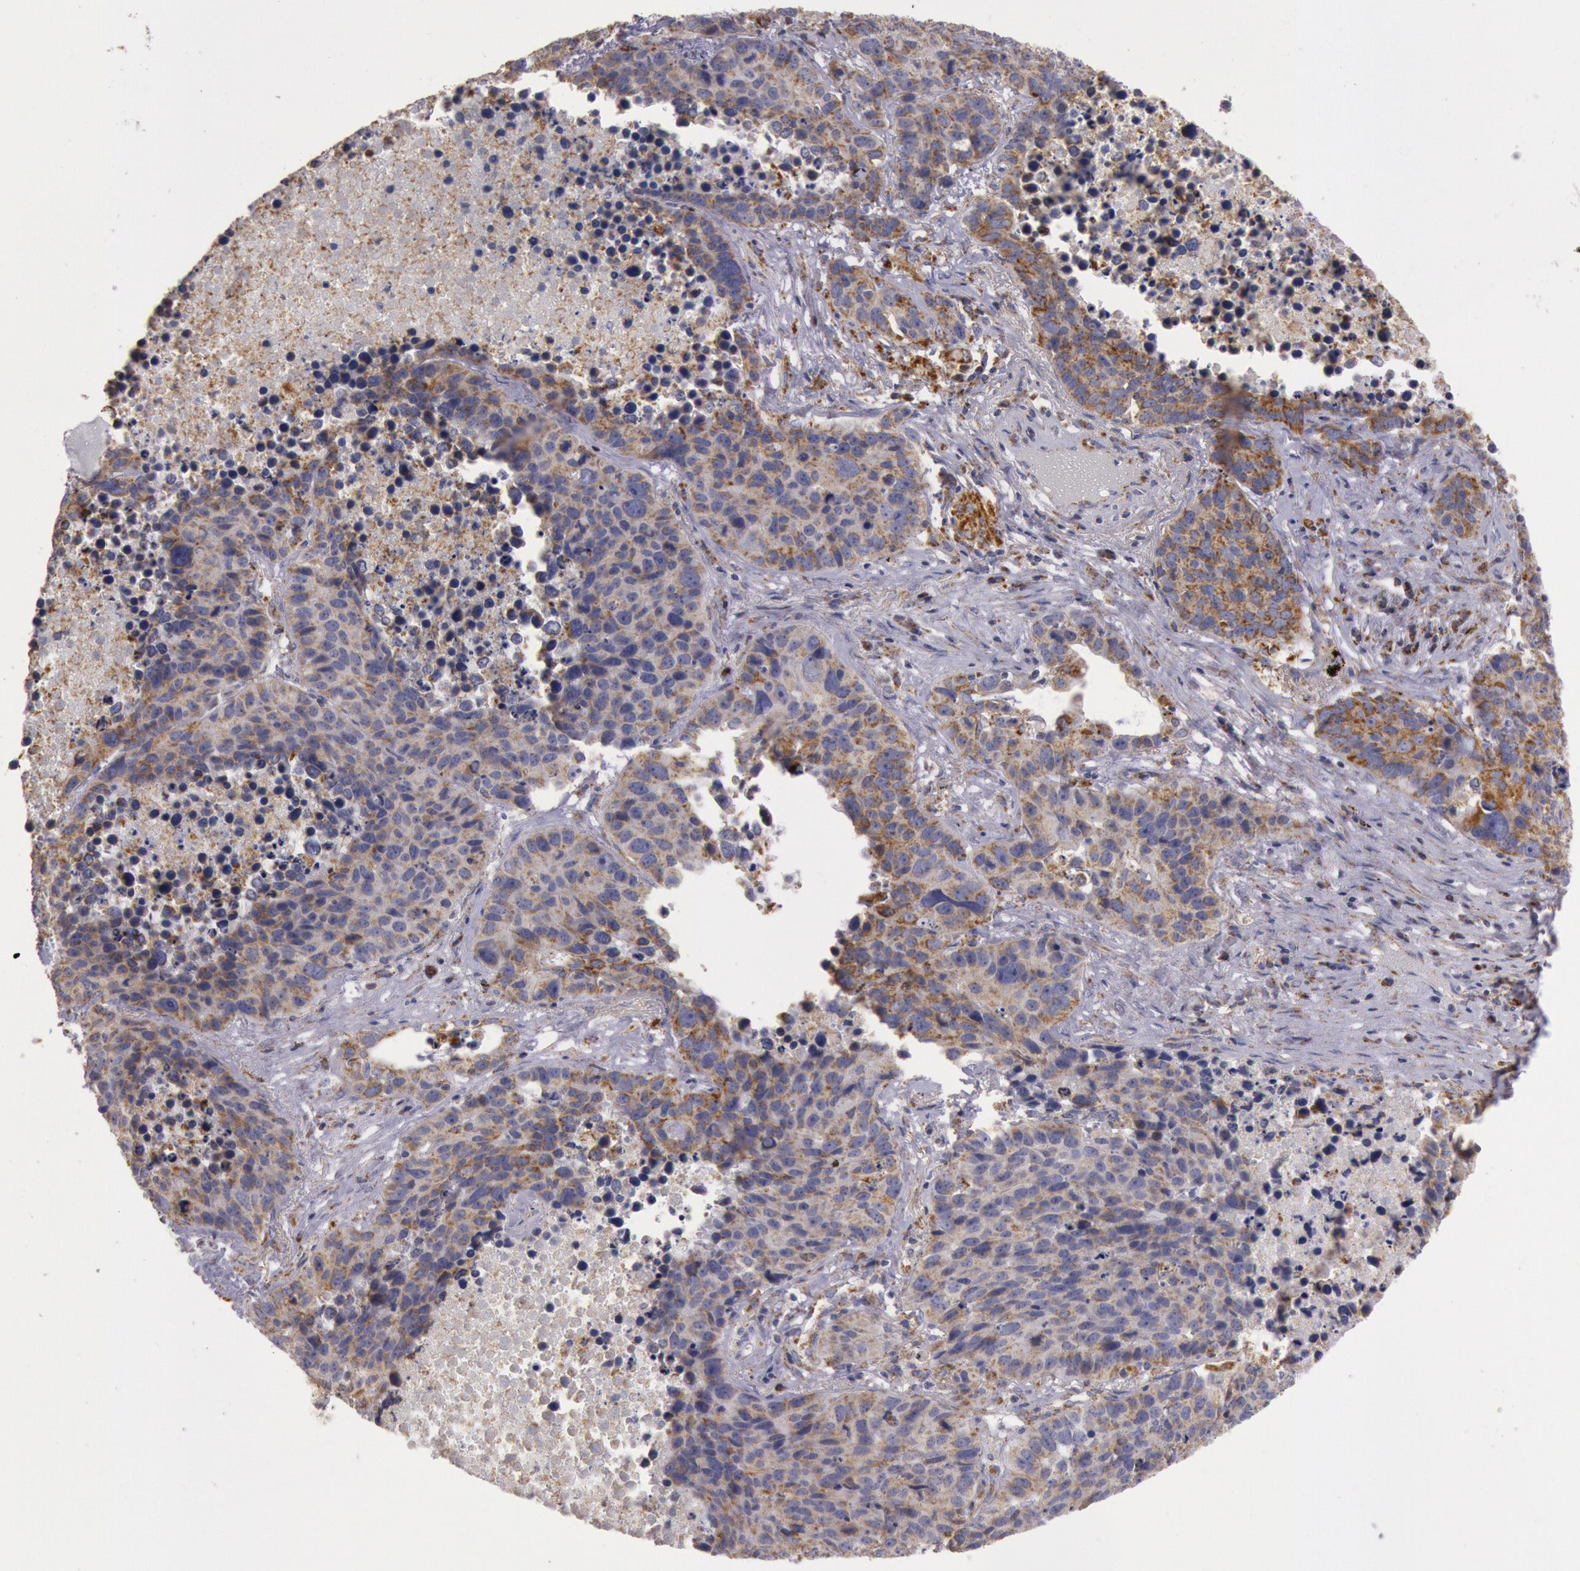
{"staining": {"intensity": "weak", "quantity": "25%-75%", "location": "cytoplasmic/membranous"}, "tissue": "lung cancer", "cell_type": "Tumor cells", "image_type": "cancer", "snomed": [{"axis": "morphology", "description": "Carcinoid, malignant, NOS"}, {"axis": "topography", "description": "Lung"}], "caption": "Immunohistochemical staining of human malignant carcinoid (lung) reveals low levels of weak cytoplasmic/membranous staining in about 25%-75% of tumor cells.", "gene": "CYC1", "patient": {"sex": "male", "age": 60}}